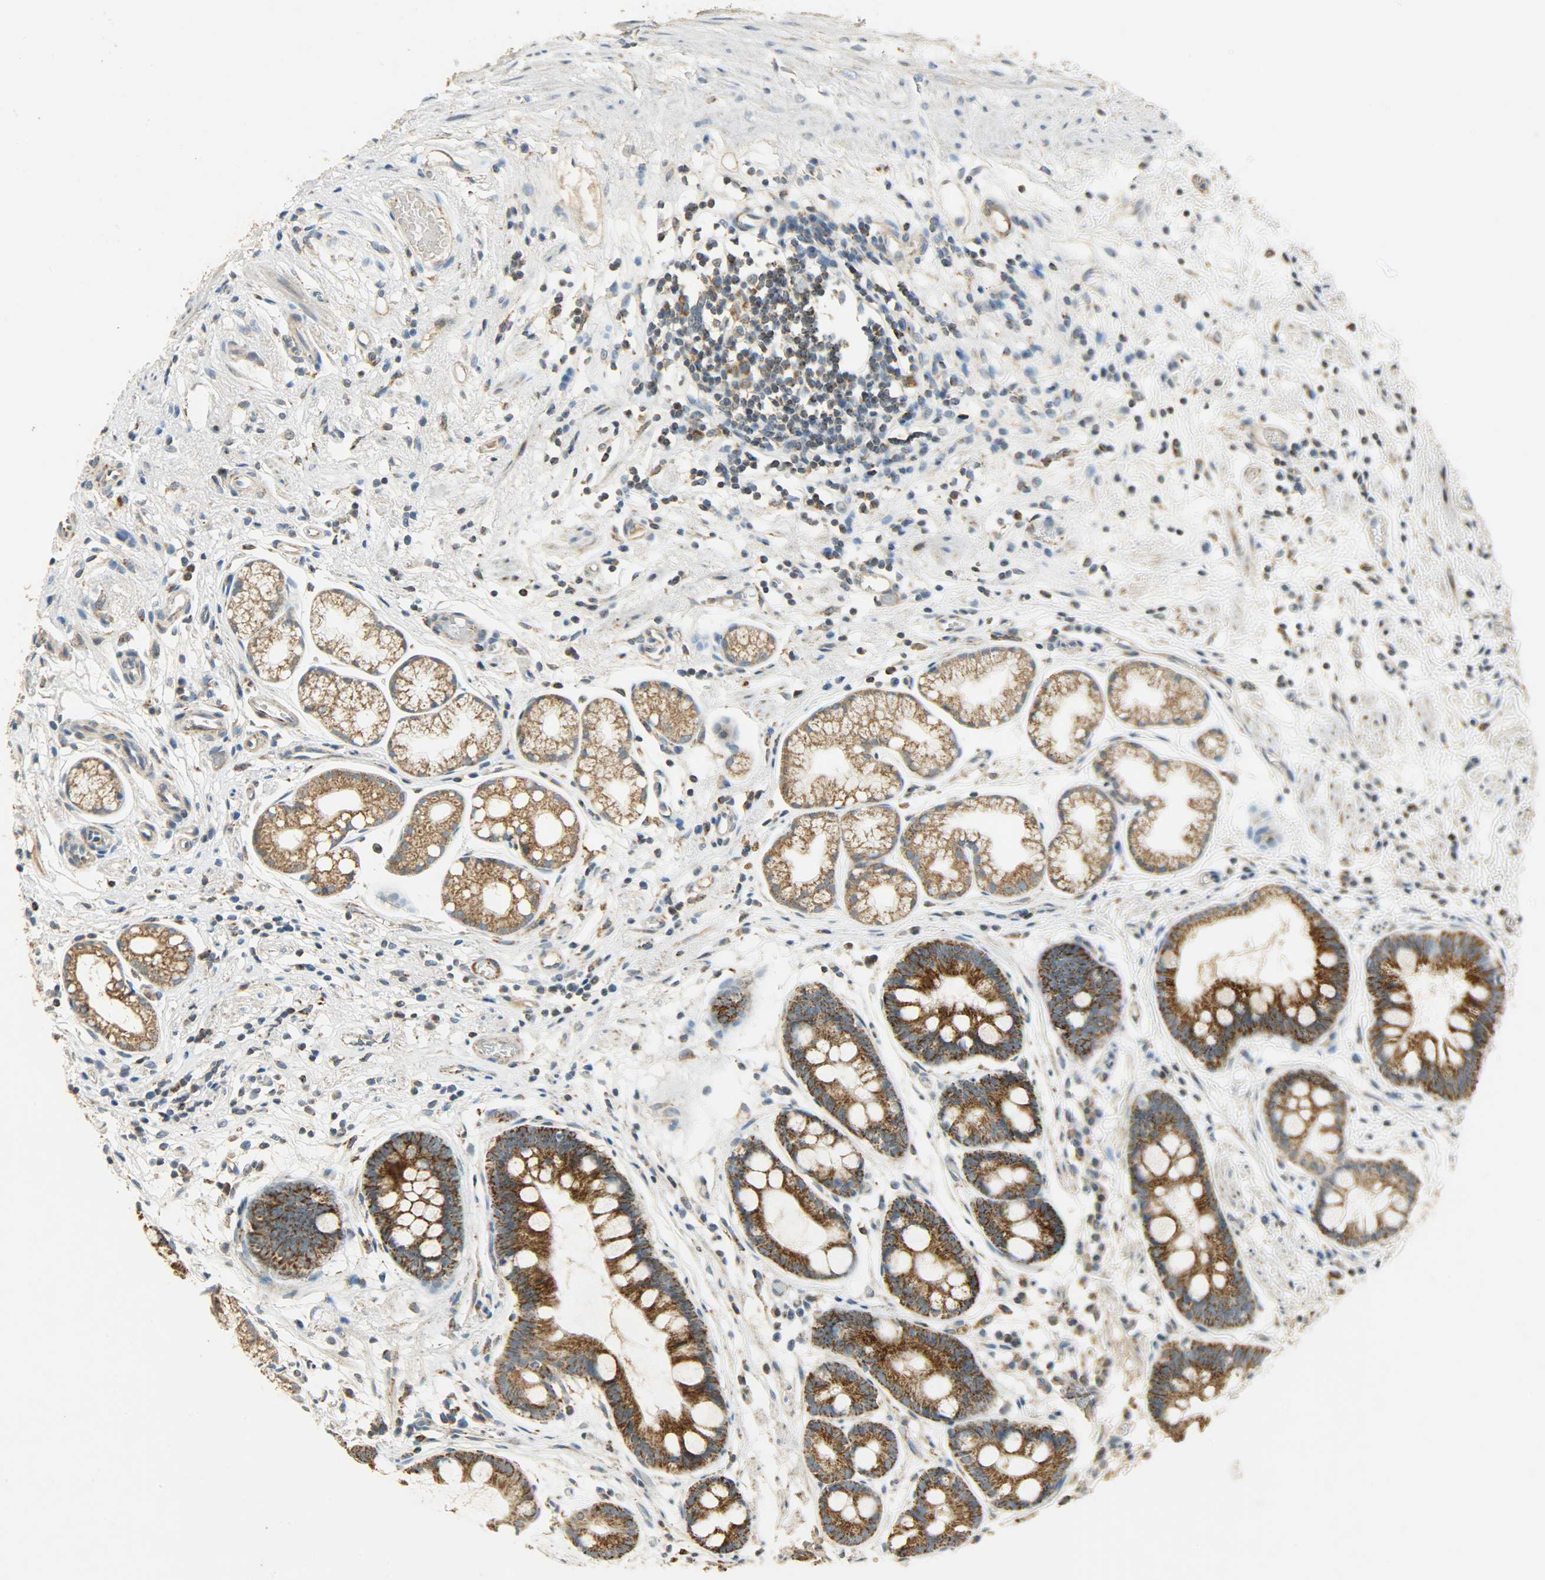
{"staining": {"intensity": "strong", "quantity": ">75%", "location": "cytoplasmic/membranous"}, "tissue": "stomach", "cell_type": "Glandular cells", "image_type": "normal", "snomed": [{"axis": "morphology", "description": "Normal tissue, NOS"}, {"axis": "morphology", "description": "Inflammation, NOS"}, {"axis": "topography", "description": "Stomach, lower"}], "caption": "This is an image of immunohistochemistry (IHC) staining of normal stomach, which shows strong positivity in the cytoplasmic/membranous of glandular cells.", "gene": "HDHD5", "patient": {"sex": "male", "age": 59}}